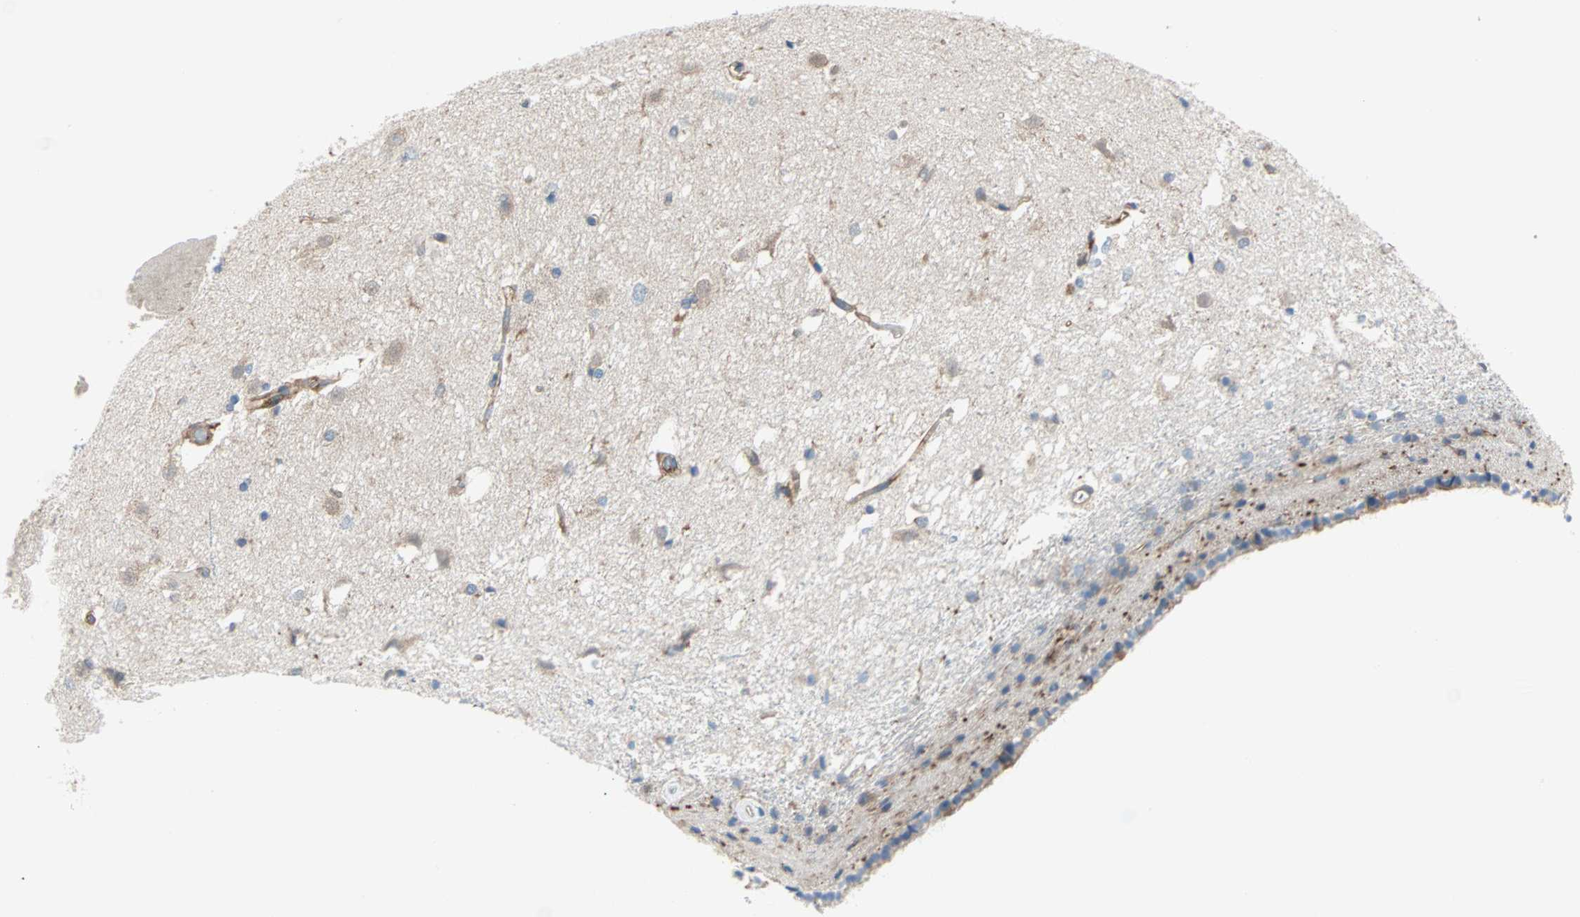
{"staining": {"intensity": "moderate", "quantity": "<25%", "location": "cytoplasmic/membranous"}, "tissue": "caudate", "cell_type": "Glial cells", "image_type": "normal", "snomed": [{"axis": "morphology", "description": "Normal tissue, NOS"}, {"axis": "topography", "description": "Lateral ventricle wall"}], "caption": "Protein expression analysis of normal caudate reveals moderate cytoplasmic/membranous expression in about <25% of glial cells. (DAB IHC, brown staining for protein, blue staining for nuclei).", "gene": "EEF2", "patient": {"sex": "female", "age": 19}}